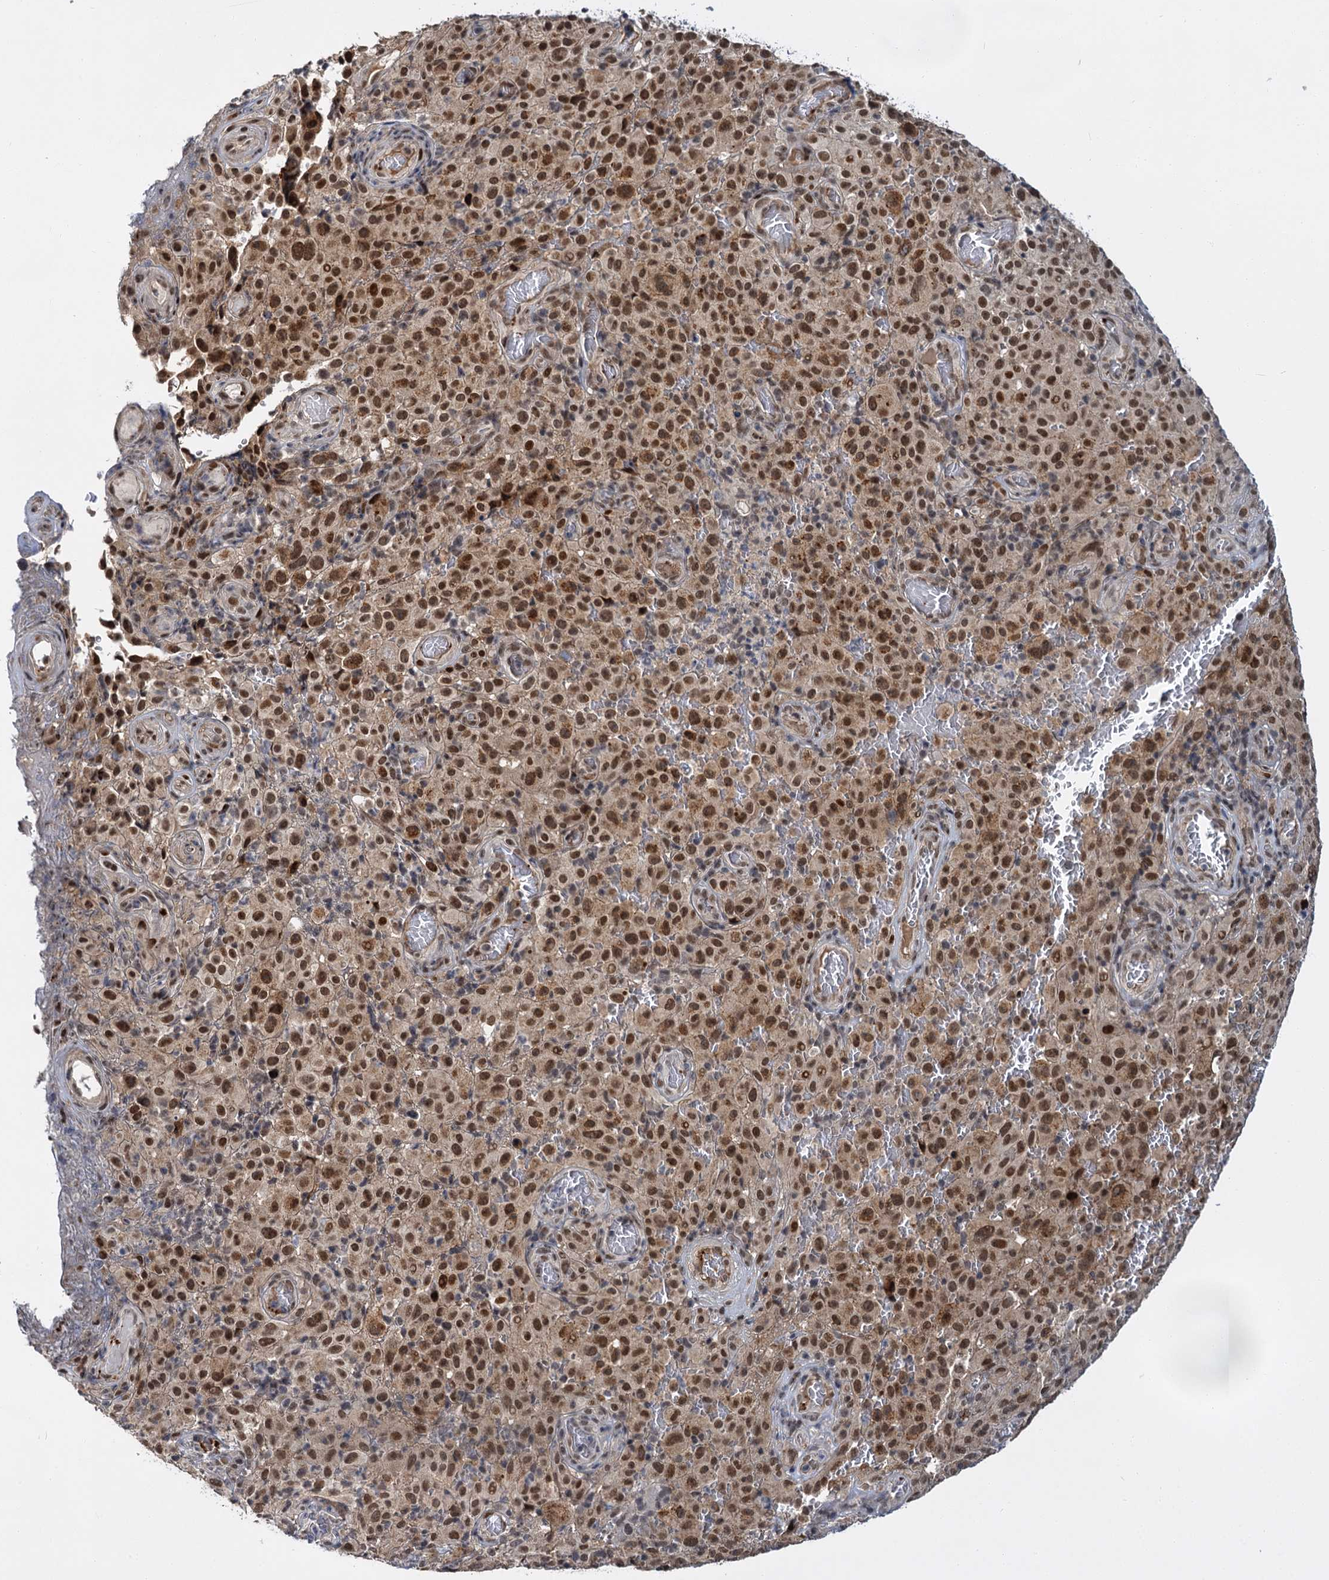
{"staining": {"intensity": "moderate", "quantity": ">75%", "location": "nuclear"}, "tissue": "melanoma", "cell_type": "Tumor cells", "image_type": "cancer", "snomed": [{"axis": "morphology", "description": "Malignant melanoma, NOS"}, {"axis": "topography", "description": "Skin"}], "caption": "Approximately >75% of tumor cells in melanoma demonstrate moderate nuclear protein positivity as visualized by brown immunohistochemical staining.", "gene": "MBD6", "patient": {"sex": "female", "age": 82}}